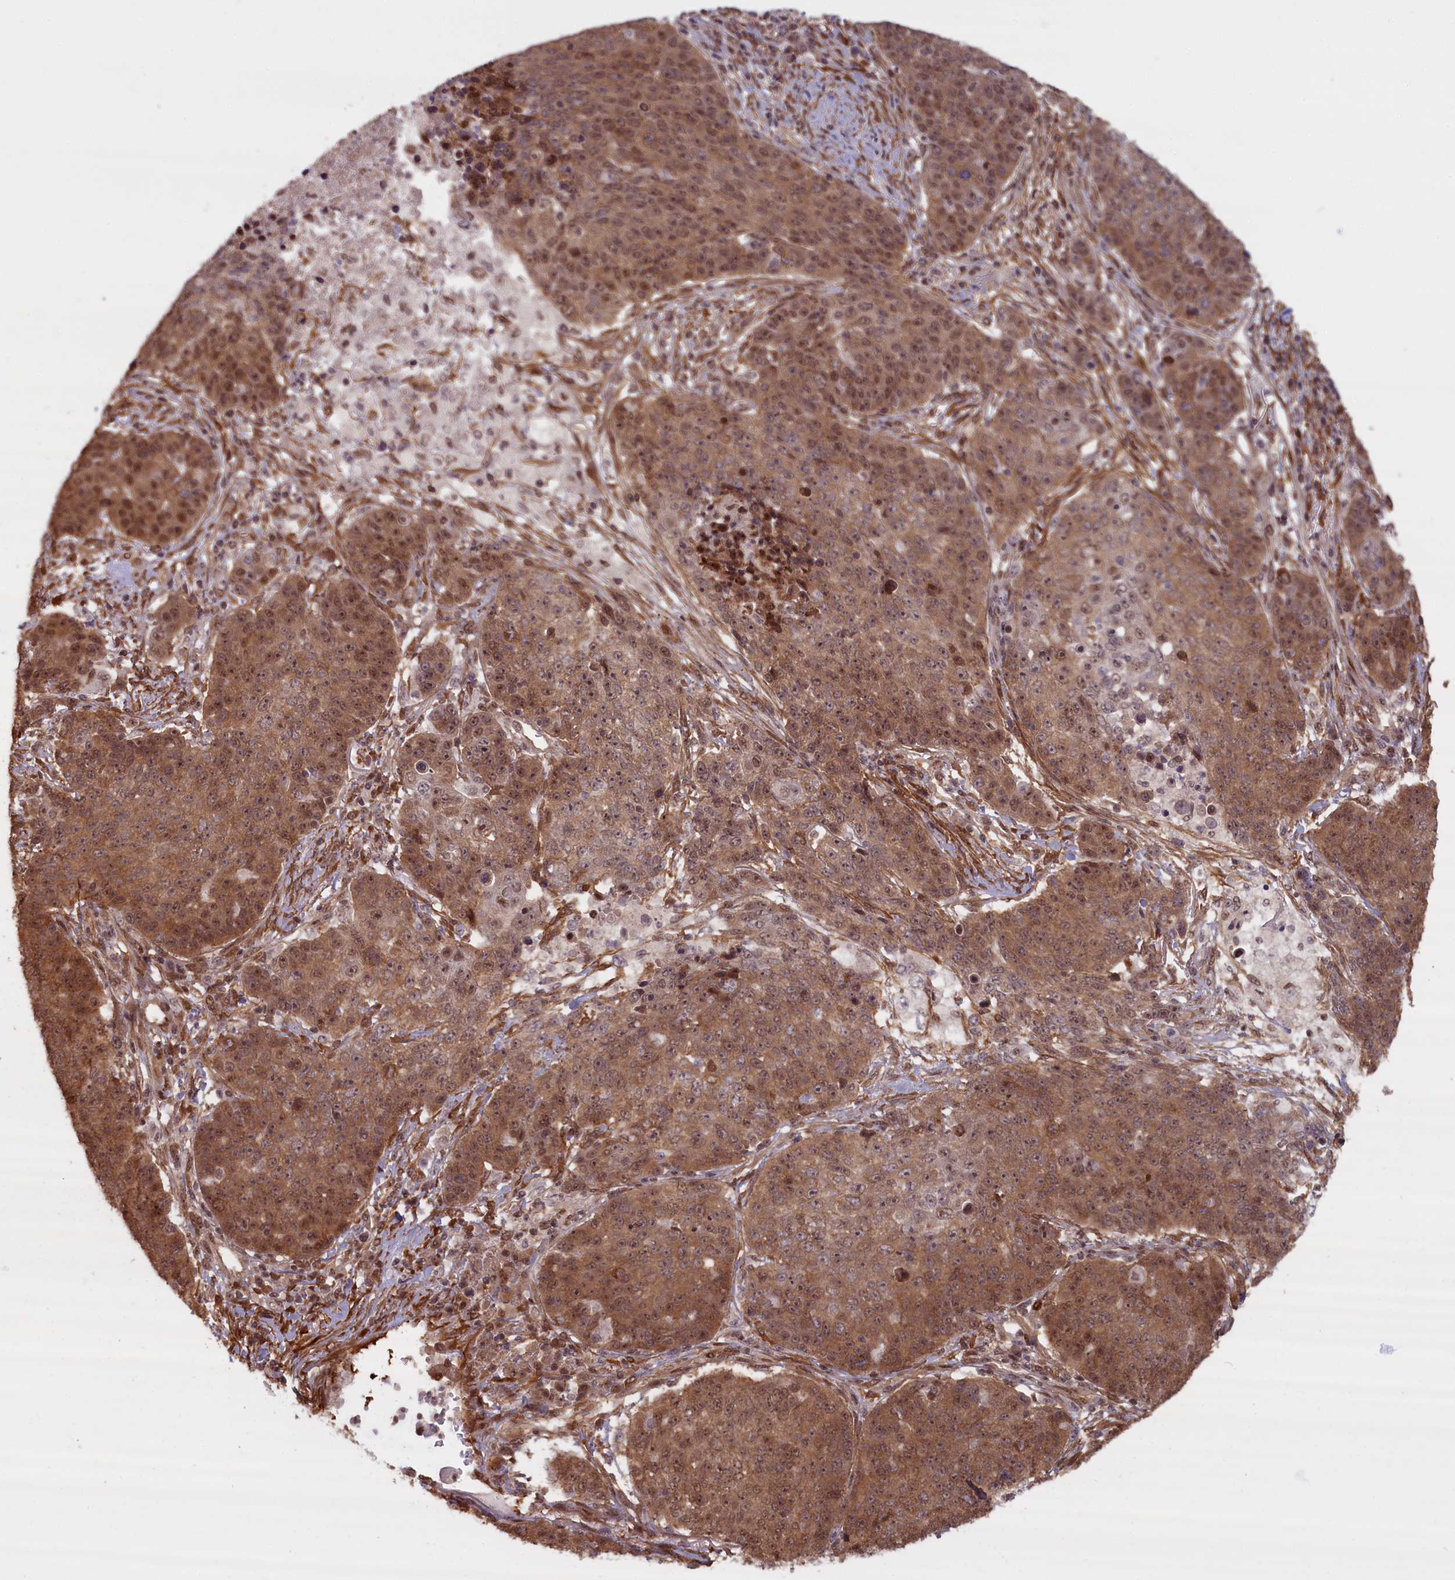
{"staining": {"intensity": "moderate", "quantity": ">75%", "location": "cytoplasmic/membranous,nuclear"}, "tissue": "lung cancer", "cell_type": "Tumor cells", "image_type": "cancer", "snomed": [{"axis": "morphology", "description": "Normal tissue, NOS"}, {"axis": "morphology", "description": "Squamous cell carcinoma, NOS"}, {"axis": "topography", "description": "Lymph node"}, {"axis": "topography", "description": "Lung"}], "caption": "A medium amount of moderate cytoplasmic/membranous and nuclear staining is identified in approximately >75% of tumor cells in squamous cell carcinoma (lung) tissue. The staining is performed using DAB (3,3'-diaminobenzidine) brown chromogen to label protein expression. The nuclei are counter-stained blue using hematoxylin.", "gene": "HIF3A", "patient": {"sex": "male", "age": 66}}